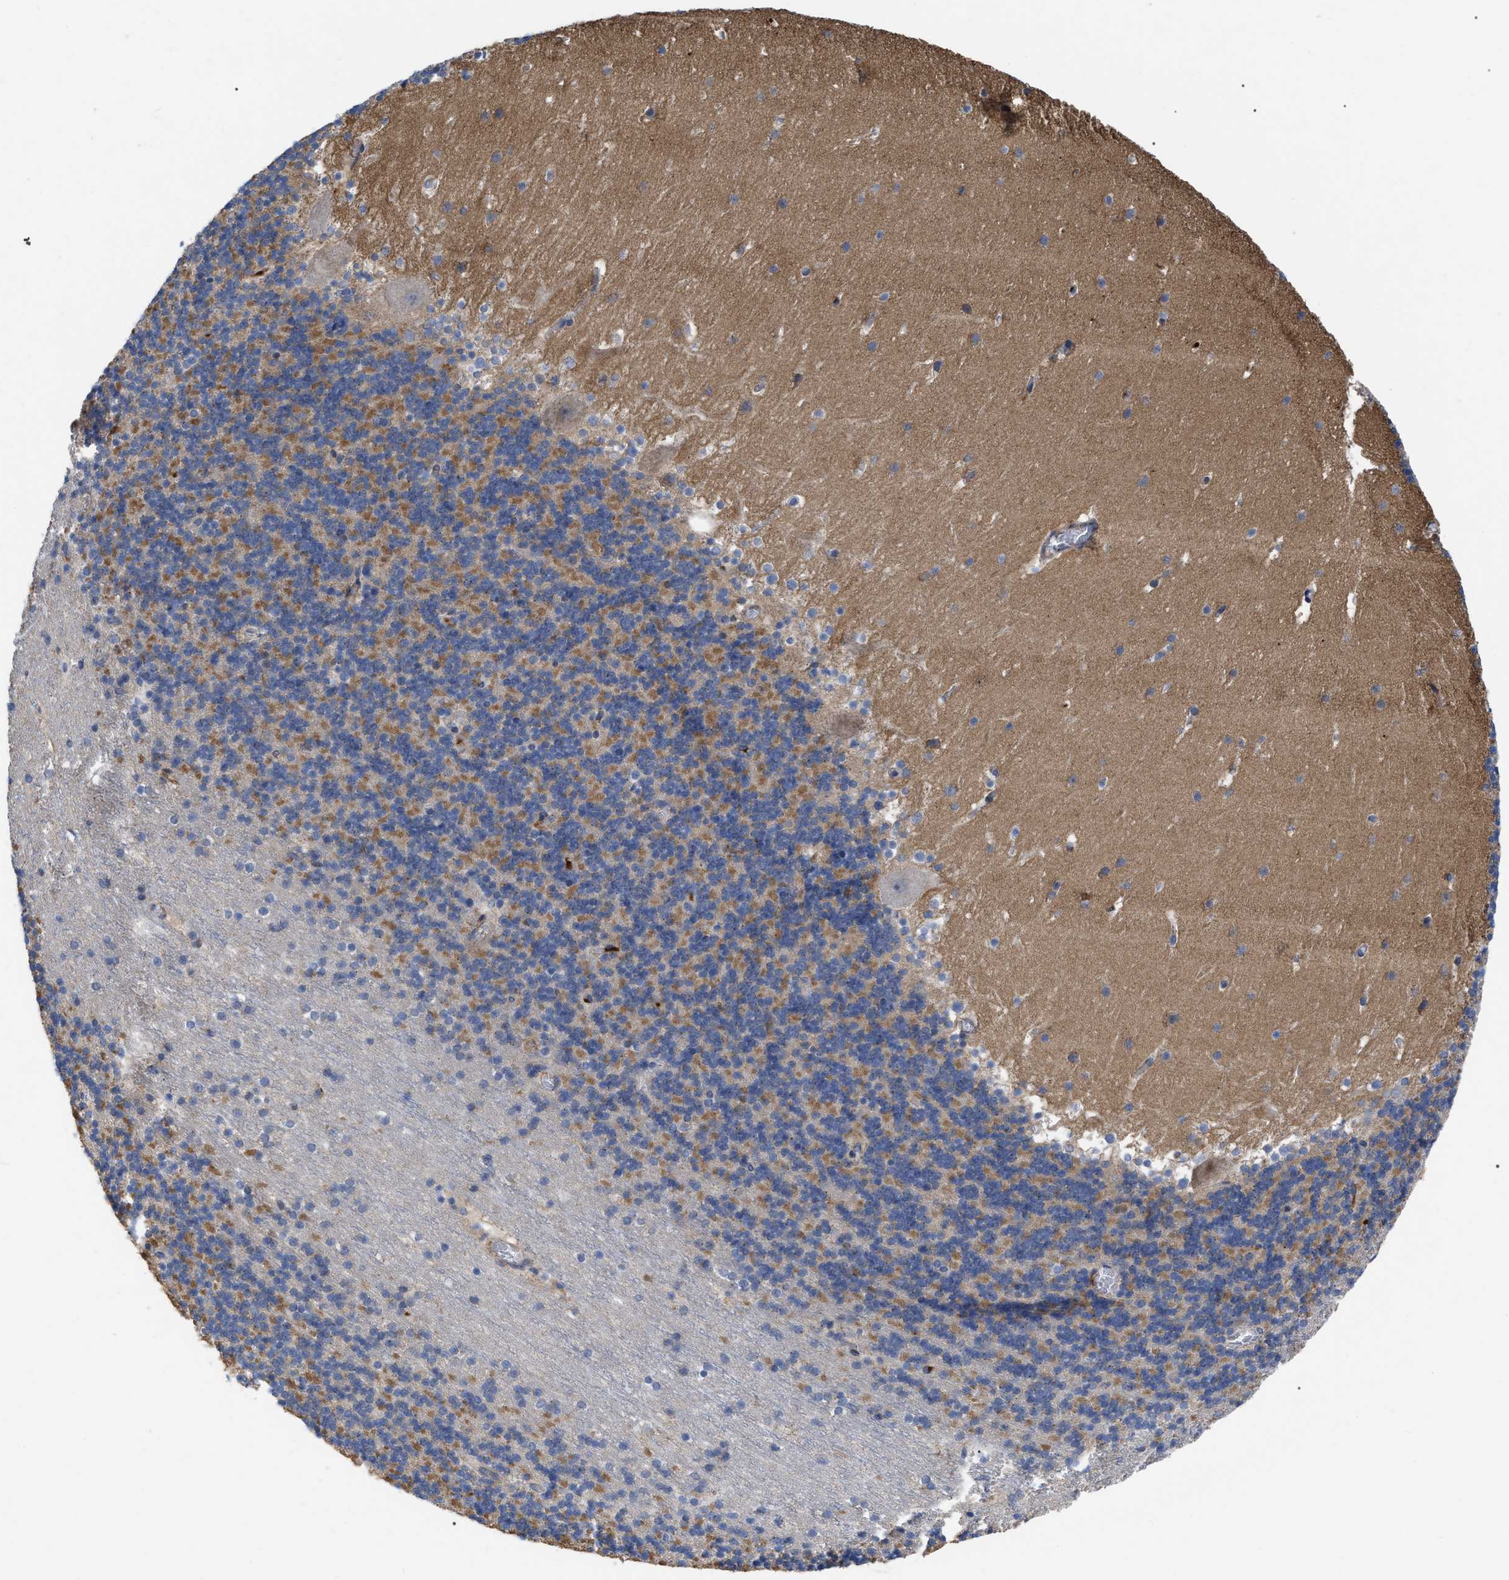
{"staining": {"intensity": "moderate", "quantity": "25%-75%", "location": "cytoplasmic/membranous"}, "tissue": "cerebellum", "cell_type": "Cells in granular layer", "image_type": "normal", "snomed": [{"axis": "morphology", "description": "Normal tissue, NOS"}, {"axis": "topography", "description": "Cerebellum"}], "caption": "An immunohistochemistry (IHC) micrograph of unremarkable tissue is shown. Protein staining in brown highlights moderate cytoplasmic/membranous positivity in cerebellum within cells in granular layer.", "gene": "FAM171A2", "patient": {"sex": "male", "age": 45}}